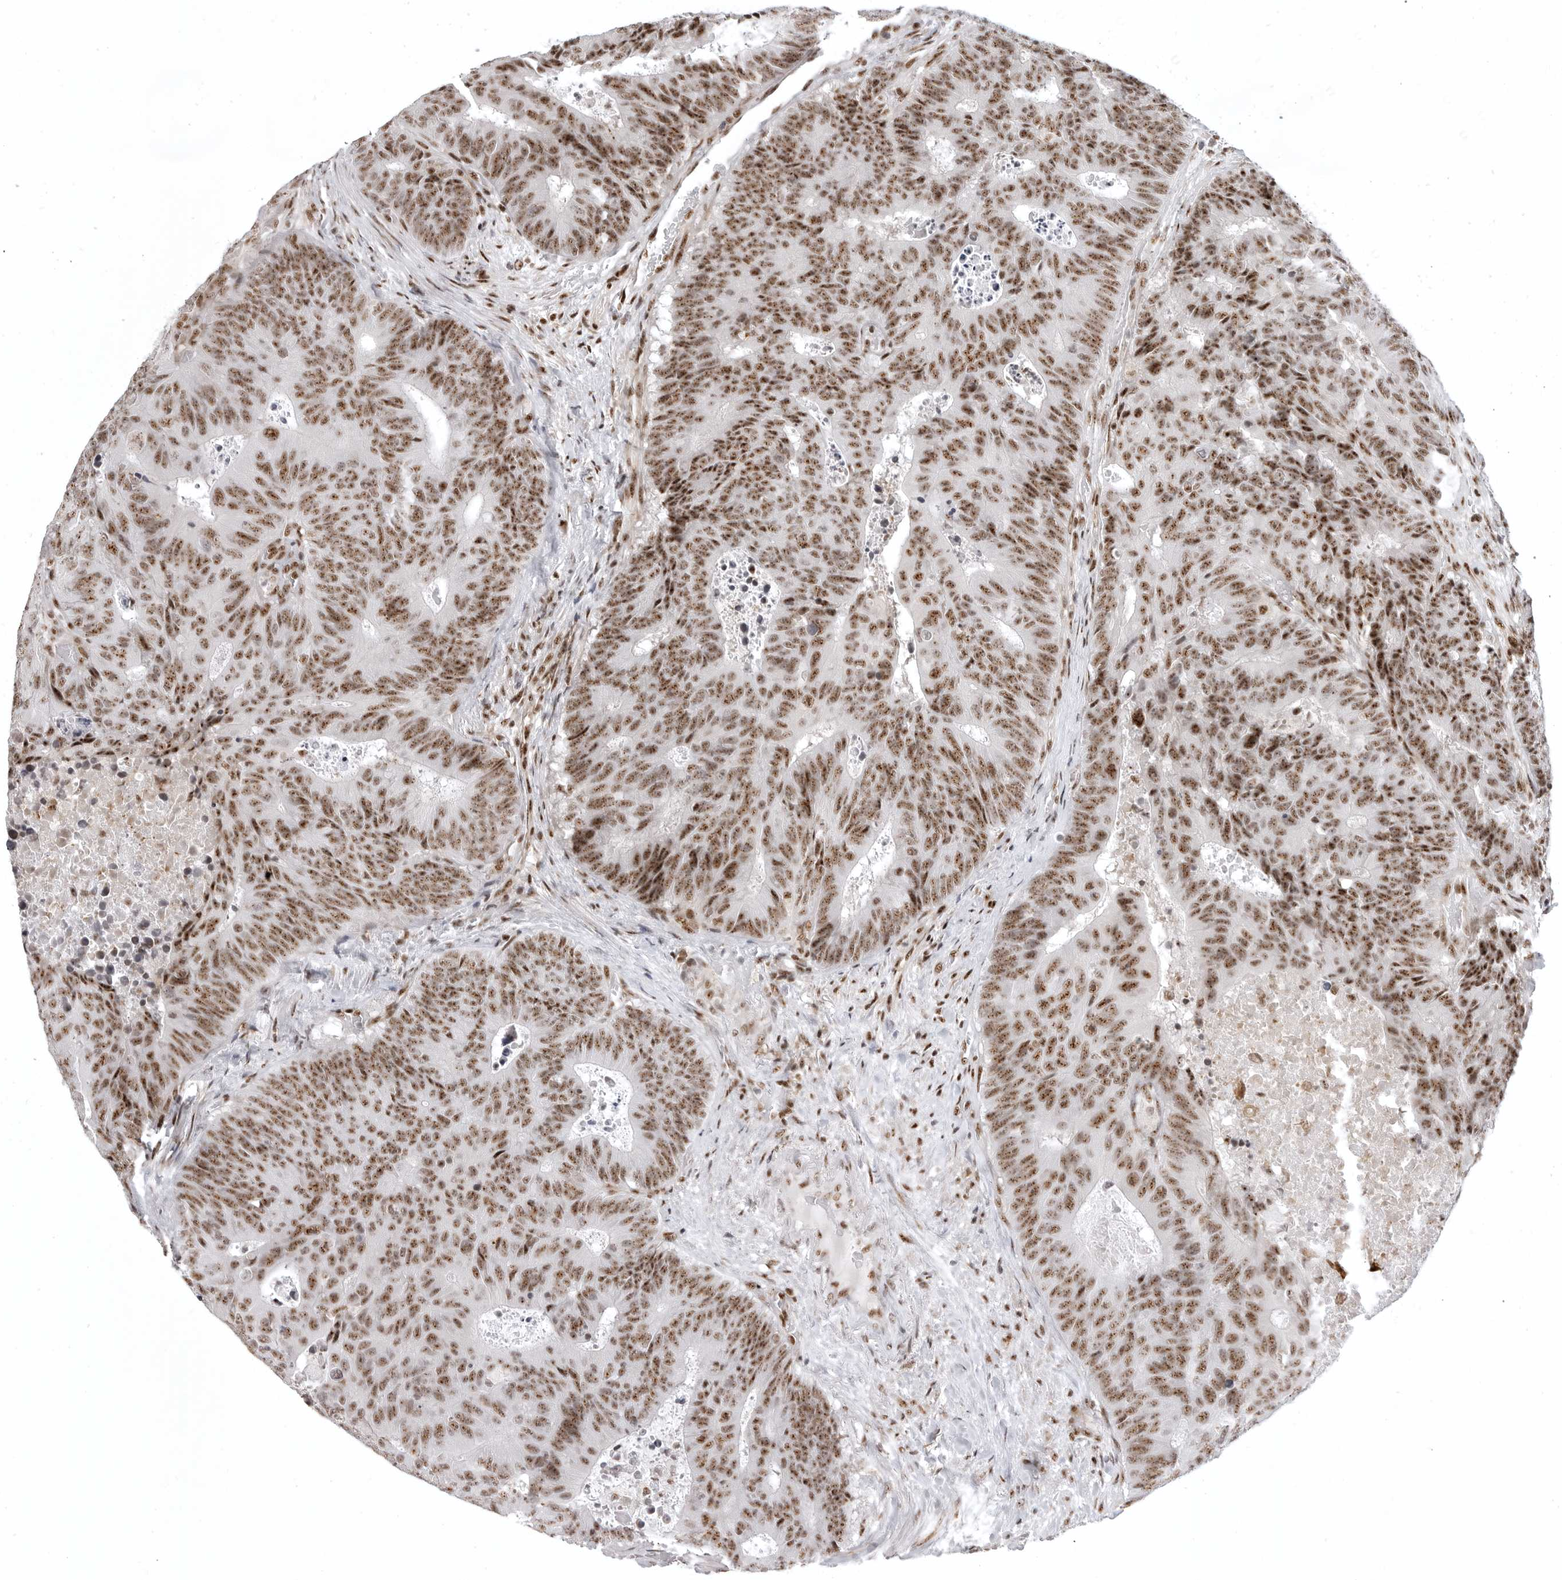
{"staining": {"intensity": "strong", "quantity": ">75%", "location": "nuclear"}, "tissue": "colorectal cancer", "cell_type": "Tumor cells", "image_type": "cancer", "snomed": [{"axis": "morphology", "description": "Adenocarcinoma, NOS"}, {"axis": "topography", "description": "Colon"}], "caption": "Colorectal cancer was stained to show a protein in brown. There is high levels of strong nuclear positivity in approximately >75% of tumor cells.", "gene": "WRAP53", "patient": {"sex": "male", "age": 87}}